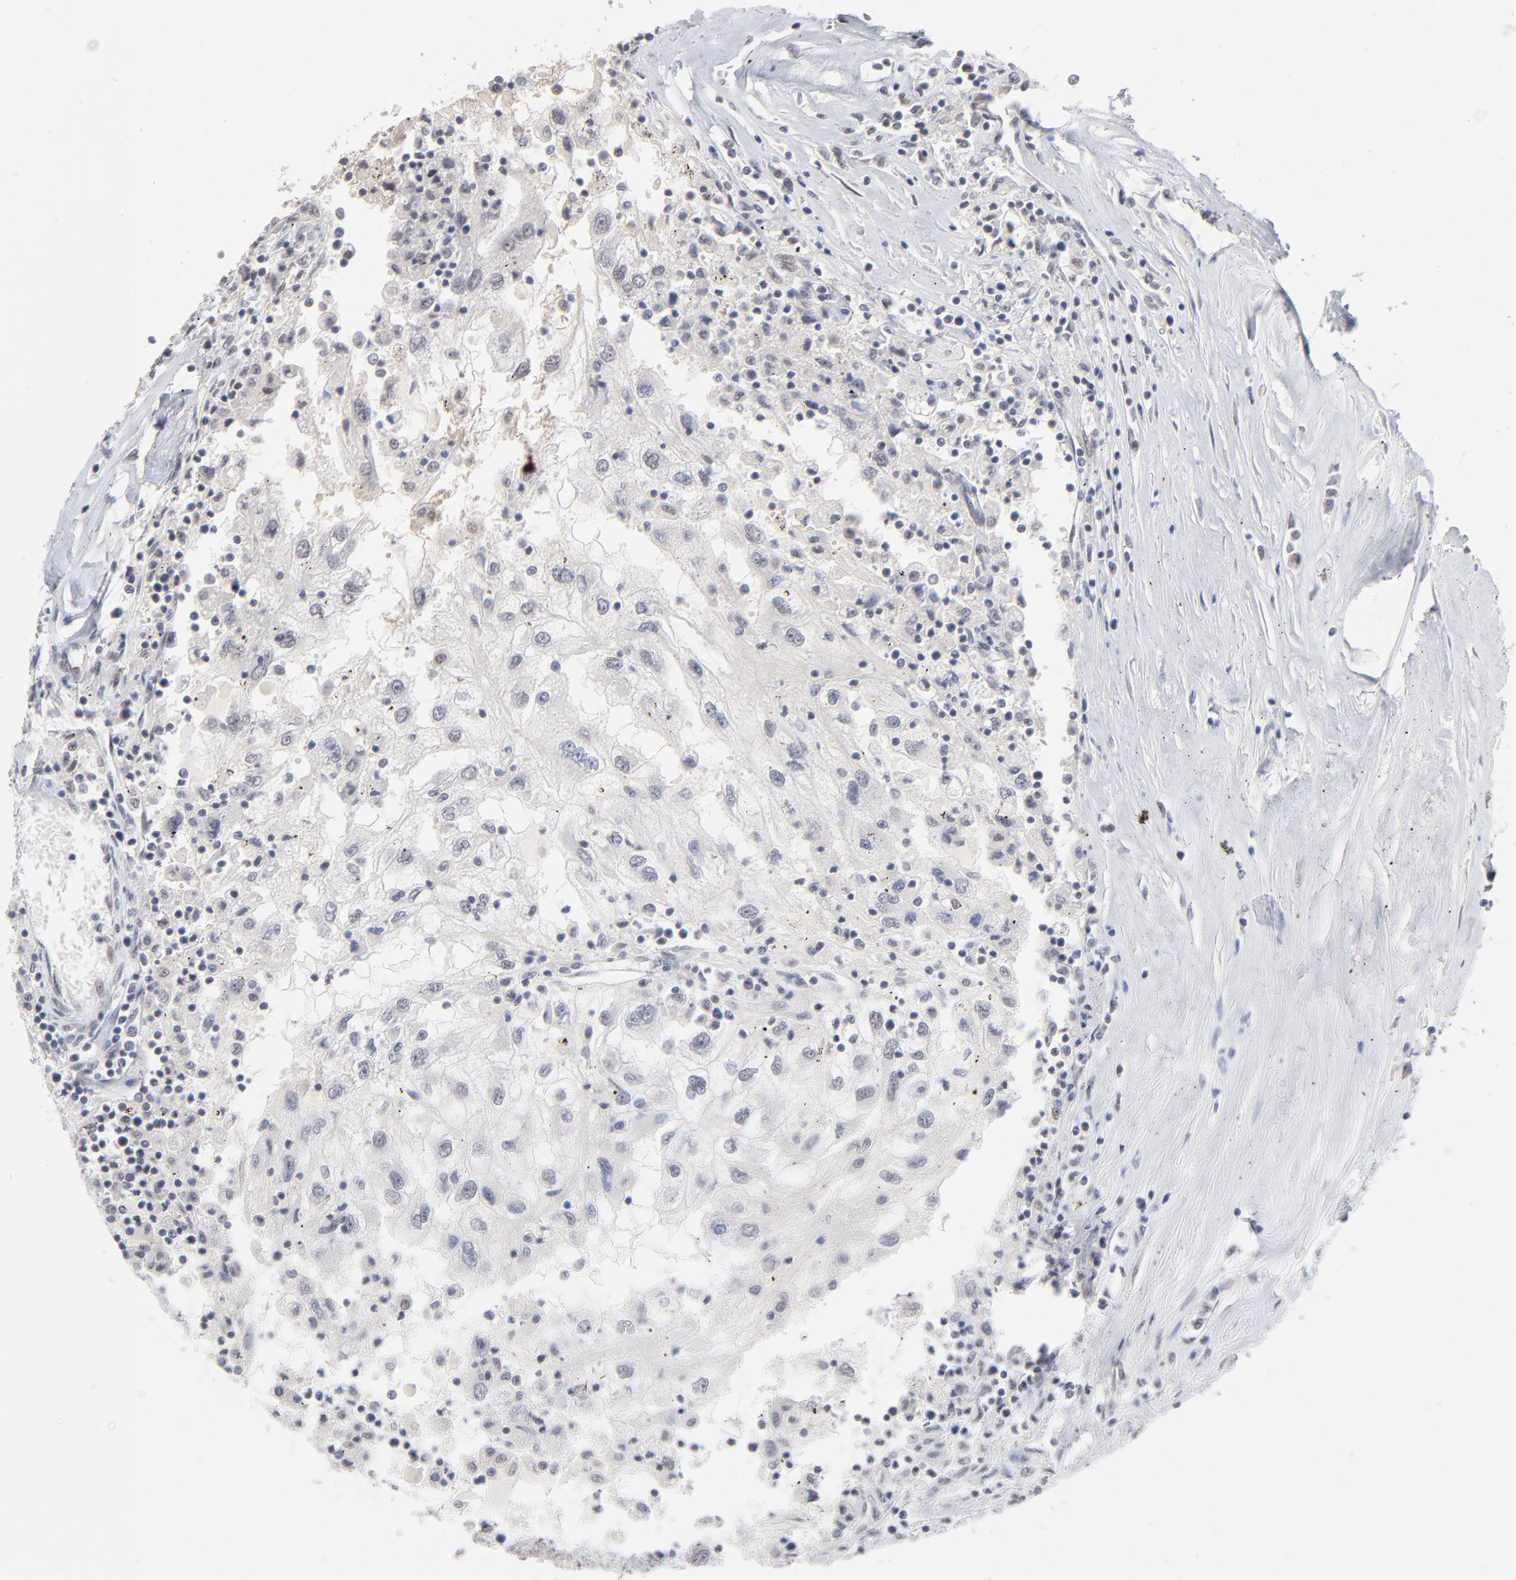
{"staining": {"intensity": "negative", "quantity": "none", "location": "none"}, "tissue": "renal cancer", "cell_type": "Tumor cells", "image_type": "cancer", "snomed": [{"axis": "morphology", "description": "Normal tissue, NOS"}, {"axis": "morphology", "description": "Adenocarcinoma, NOS"}, {"axis": "topography", "description": "Kidney"}], "caption": "Immunohistochemical staining of renal adenocarcinoma displays no significant staining in tumor cells.", "gene": "MBIP", "patient": {"sex": "male", "age": 71}}